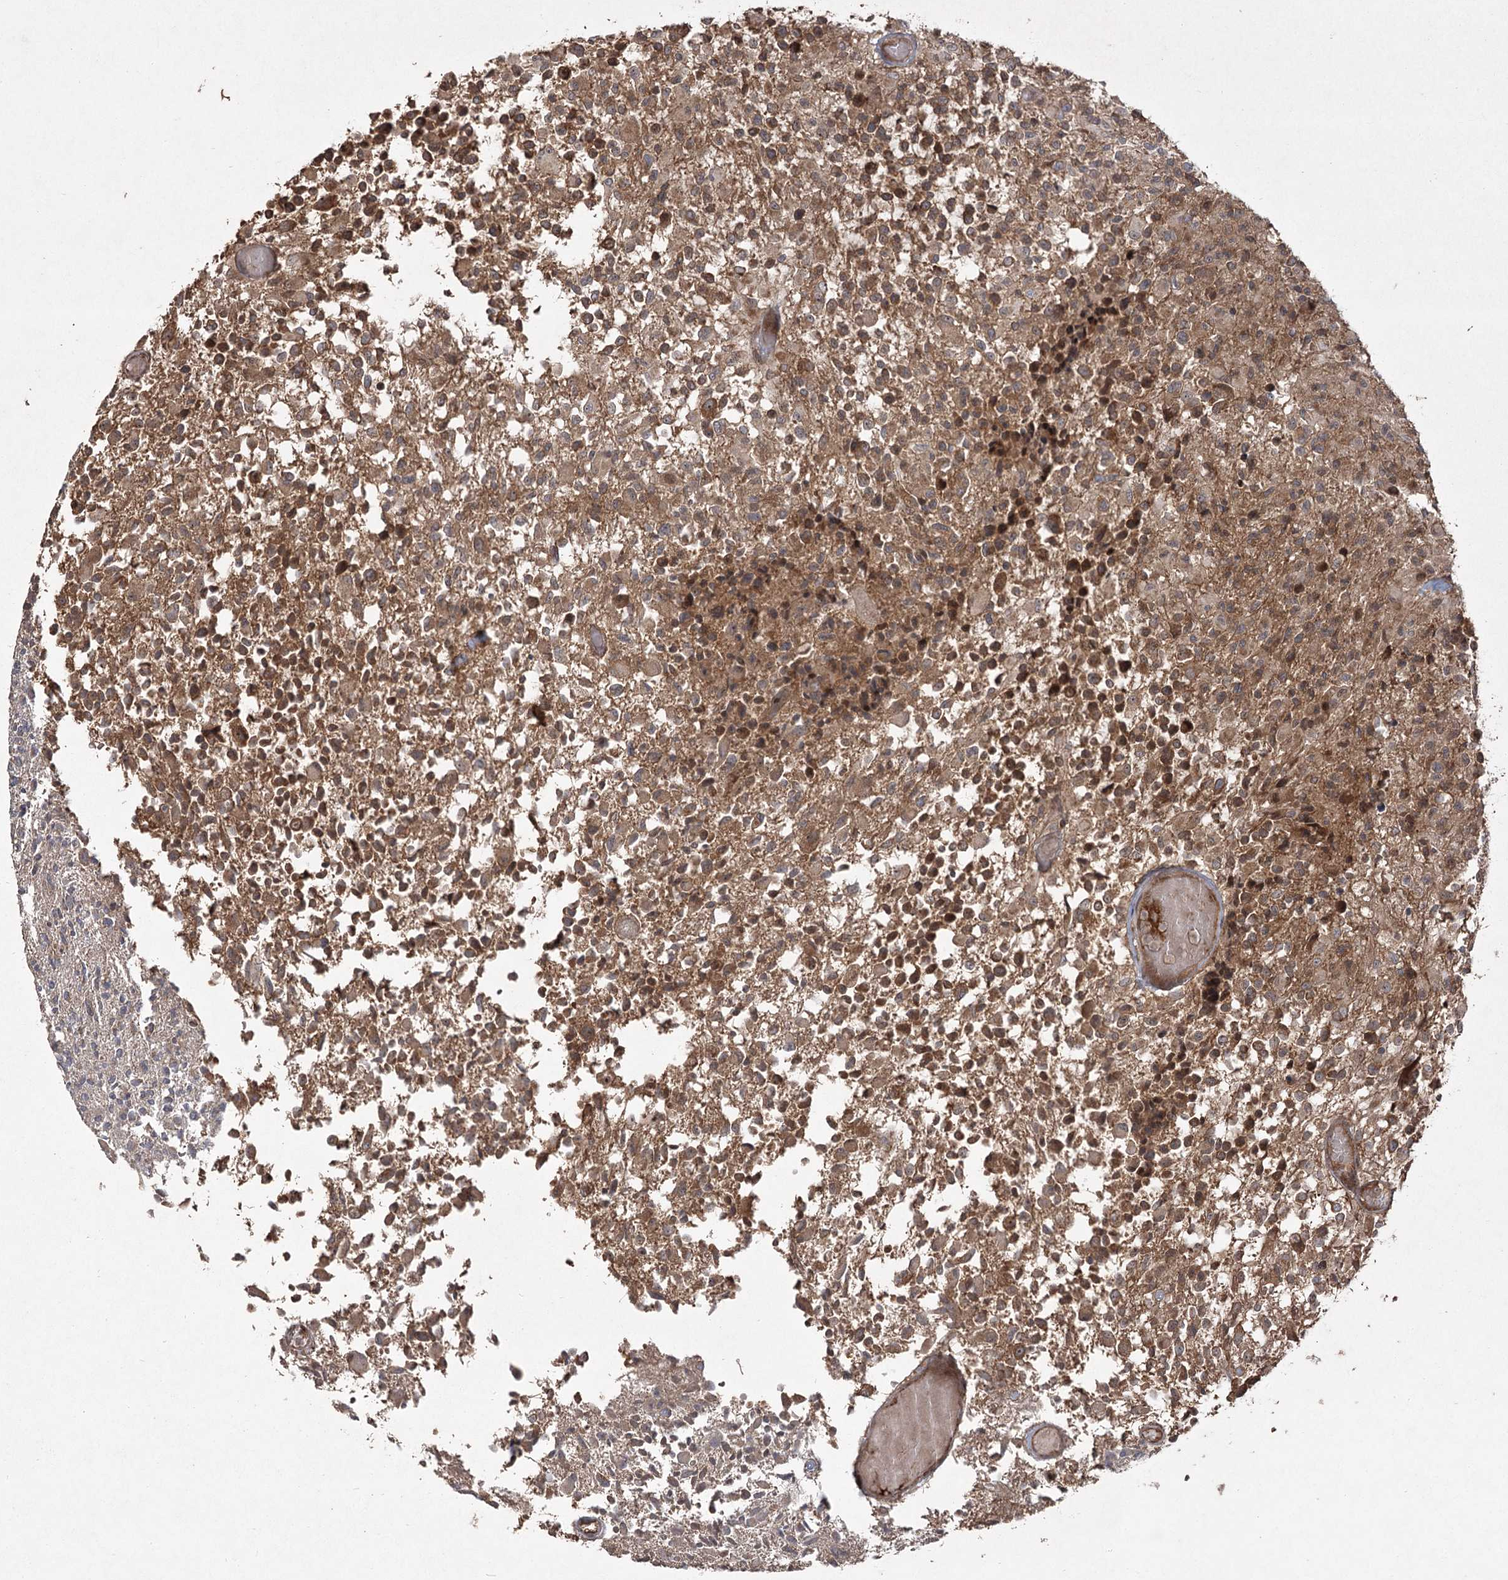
{"staining": {"intensity": "moderate", "quantity": ">75%", "location": "cytoplasmic/membranous"}, "tissue": "glioma", "cell_type": "Tumor cells", "image_type": "cancer", "snomed": [{"axis": "morphology", "description": "Glioma, malignant, High grade"}, {"axis": "morphology", "description": "Glioblastoma, NOS"}, {"axis": "topography", "description": "Brain"}], "caption": "Immunohistochemistry (IHC) of glioma demonstrates medium levels of moderate cytoplasmic/membranous staining in approximately >75% of tumor cells.", "gene": "CPLANE1", "patient": {"sex": "male", "age": 60}}